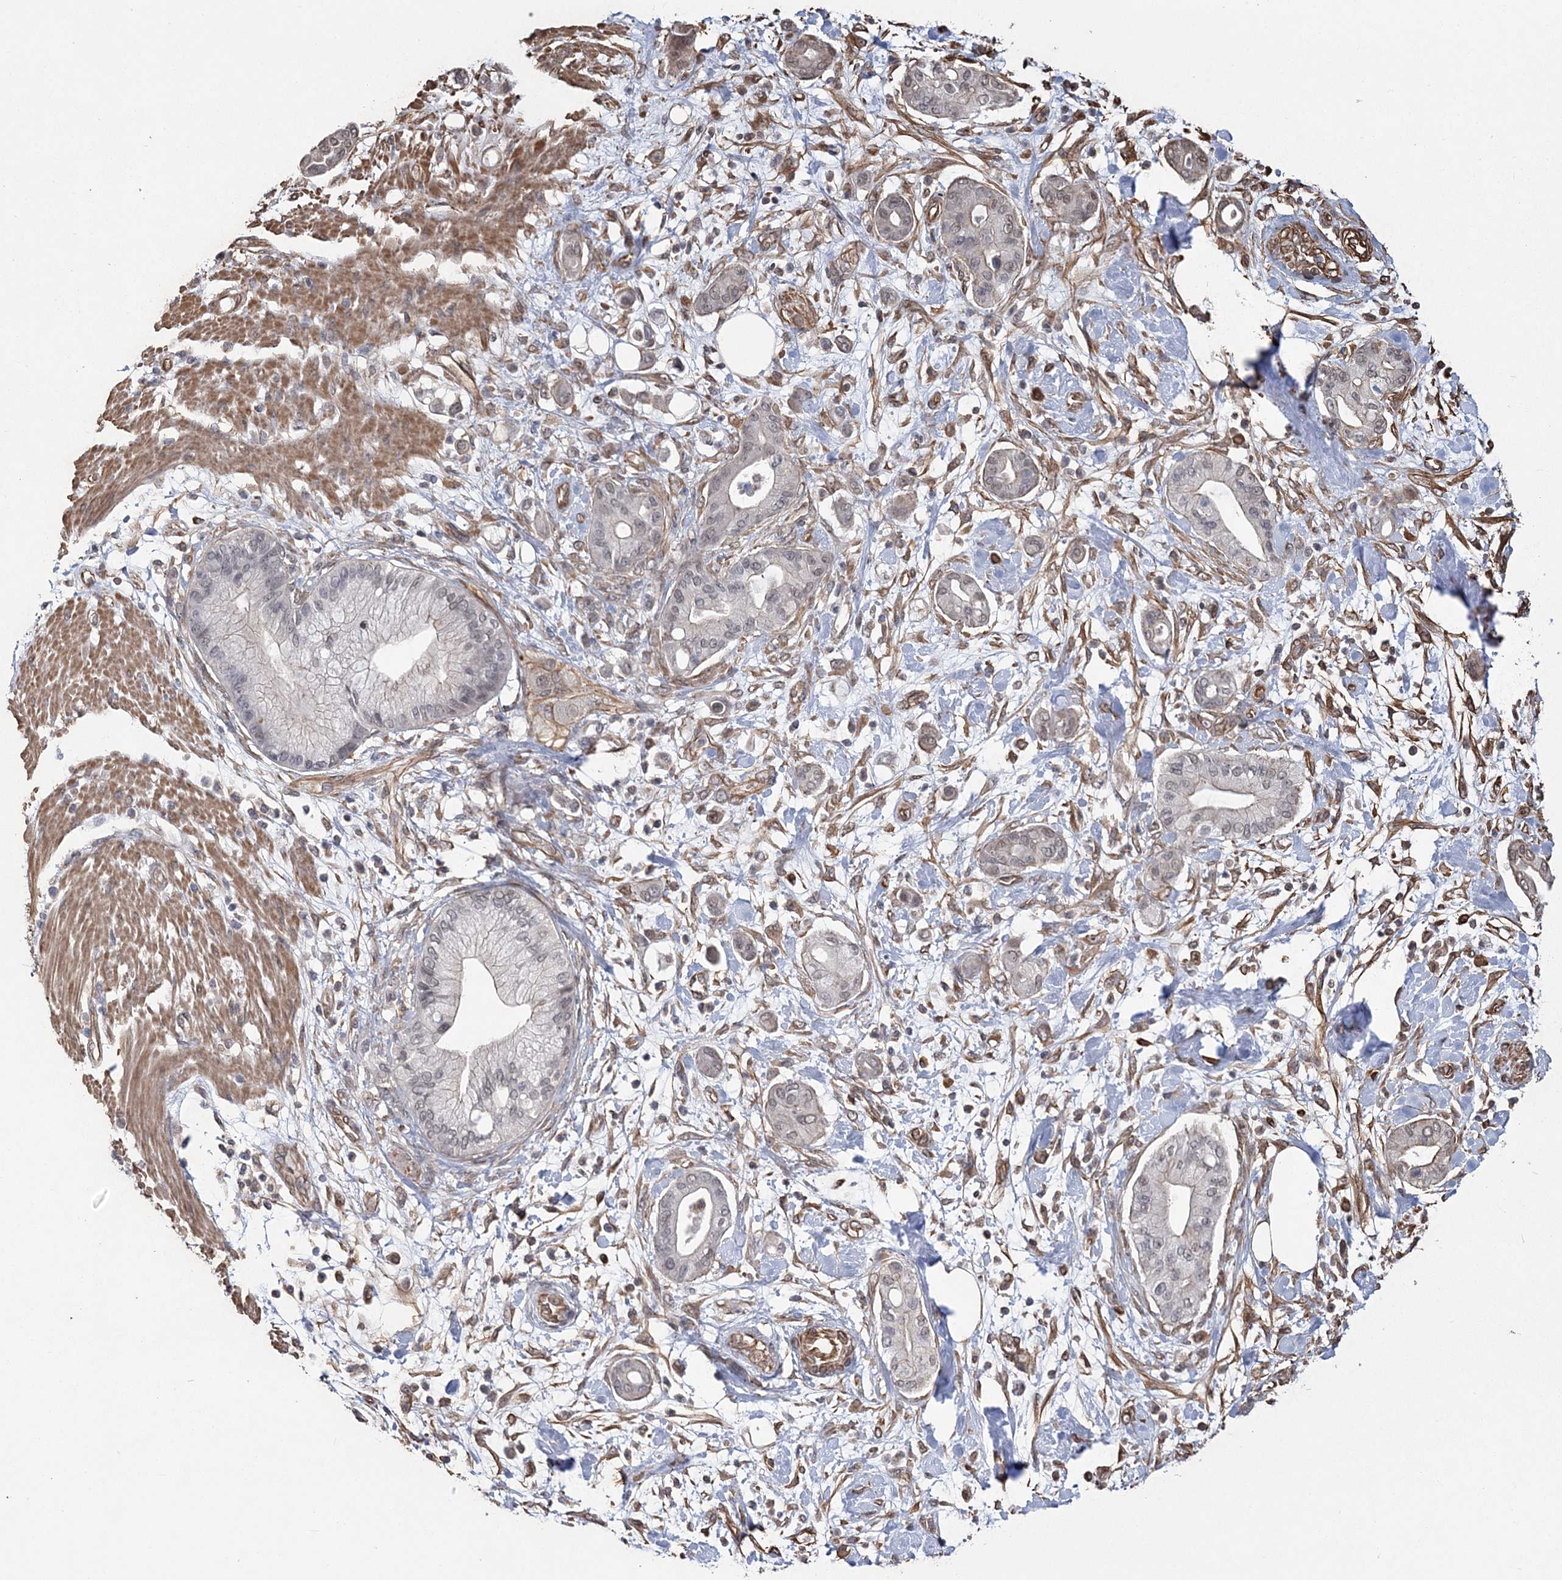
{"staining": {"intensity": "weak", "quantity": "<25%", "location": "nuclear"}, "tissue": "pancreatic cancer", "cell_type": "Tumor cells", "image_type": "cancer", "snomed": [{"axis": "morphology", "description": "Adenocarcinoma, NOS"}, {"axis": "morphology", "description": "Adenocarcinoma, metastatic, NOS"}, {"axis": "topography", "description": "Lymph node"}, {"axis": "topography", "description": "Pancreas"}, {"axis": "topography", "description": "Duodenum"}], "caption": "DAB immunohistochemical staining of human pancreatic metastatic adenocarcinoma reveals no significant staining in tumor cells.", "gene": "ATP11B", "patient": {"sex": "female", "age": 64}}